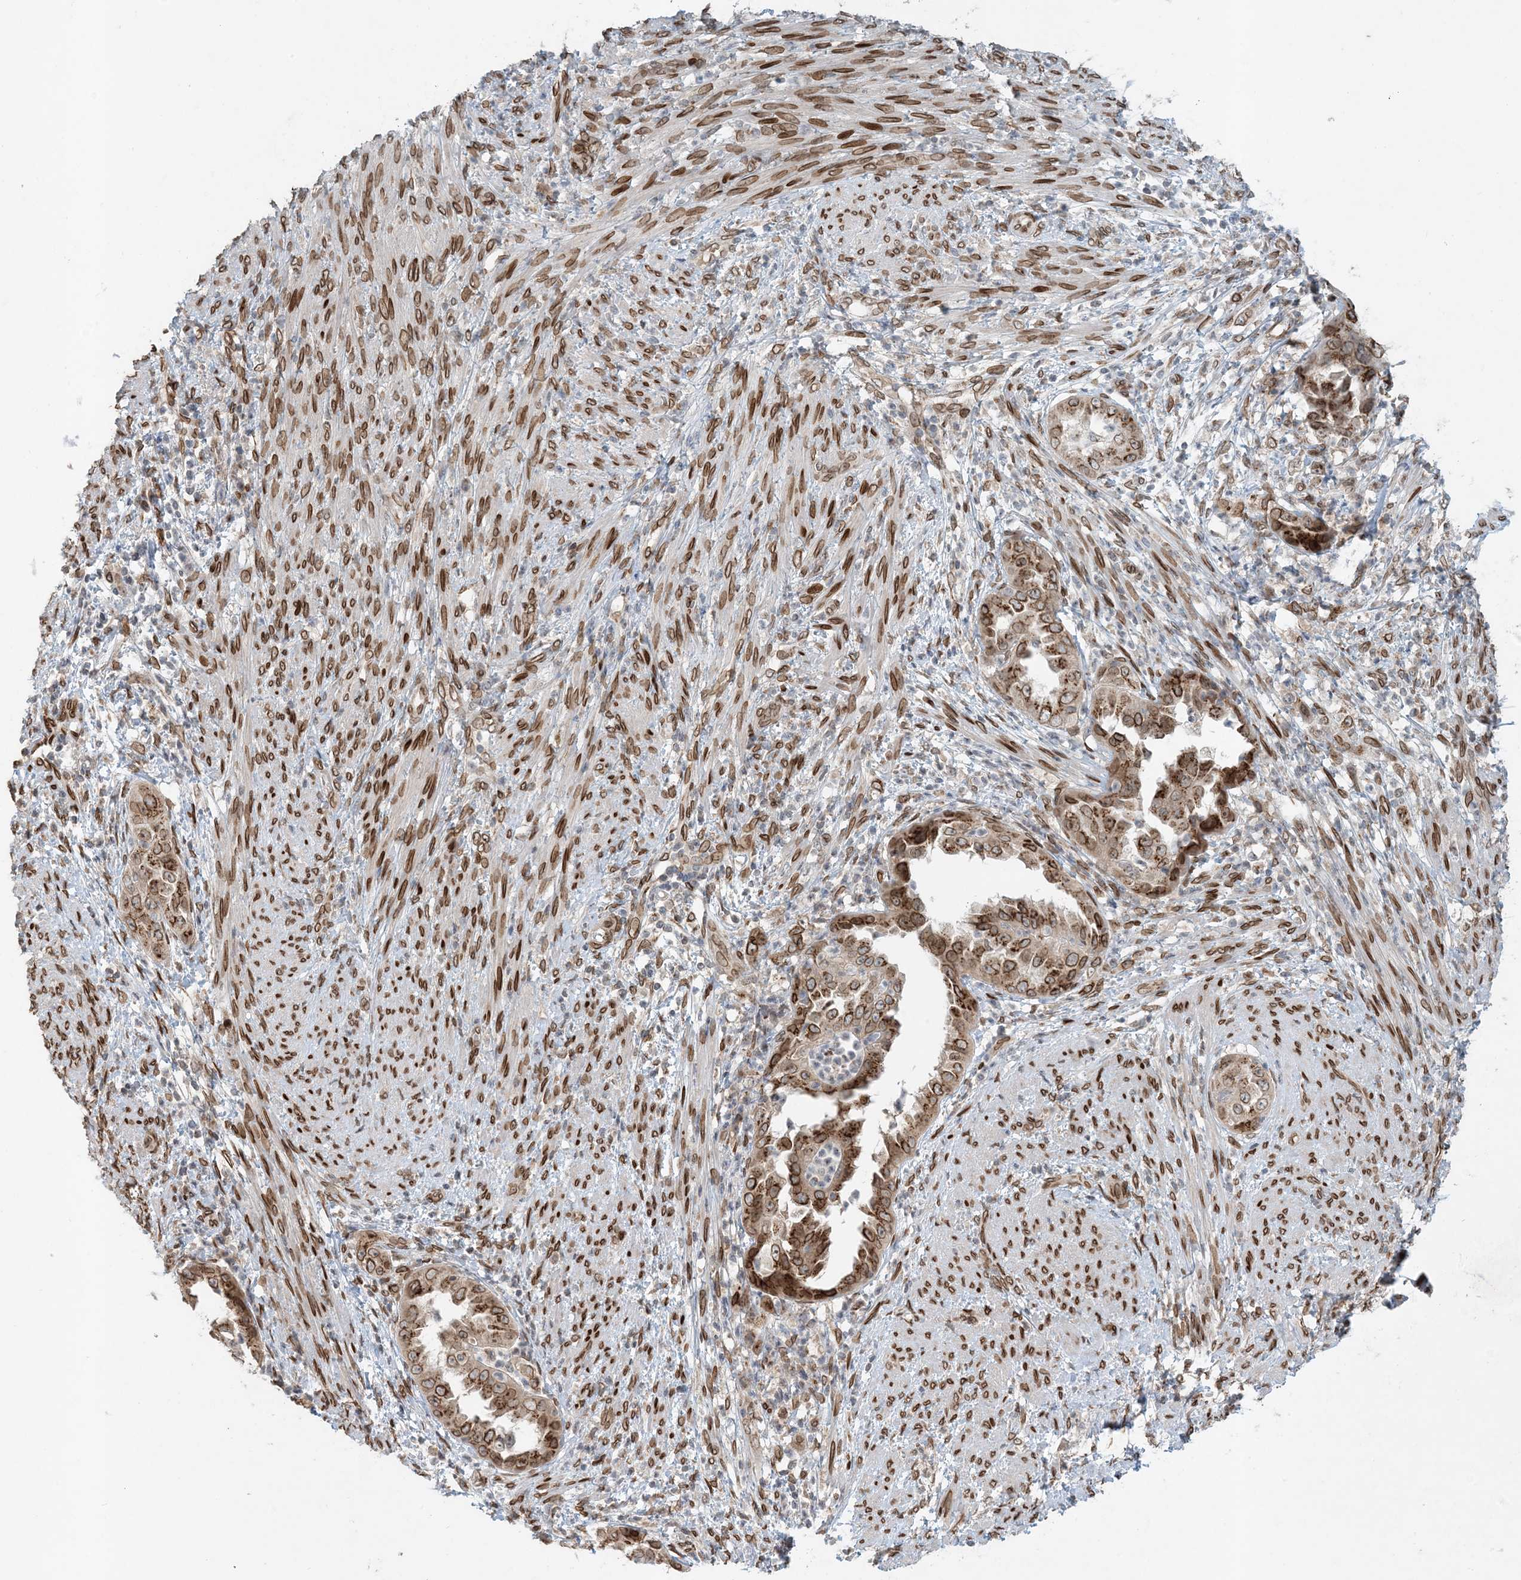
{"staining": {"intensity": "moderate", "quantity": ">75%", "location": "cytoplasmic/membranous,nuclear"}, "tissue": "endometrial cancer", "cell_type": "Tumor cells", "image_type": "cancer", "snomed": [{"axis": "morphology", "description": "Adenocarcinoma, NOS"}, {"axis": "topography", "description": "Endometrium"}], "caption": "The image demonstrates staining of endometrial cancer (adenocarcinoma), revealing moderate cytoplasmic/membranous and nuclear protein staining (brown color) within tumor cells.", "gene": "SLC35A2", "patient": {"sex": "female", "age": 85}}